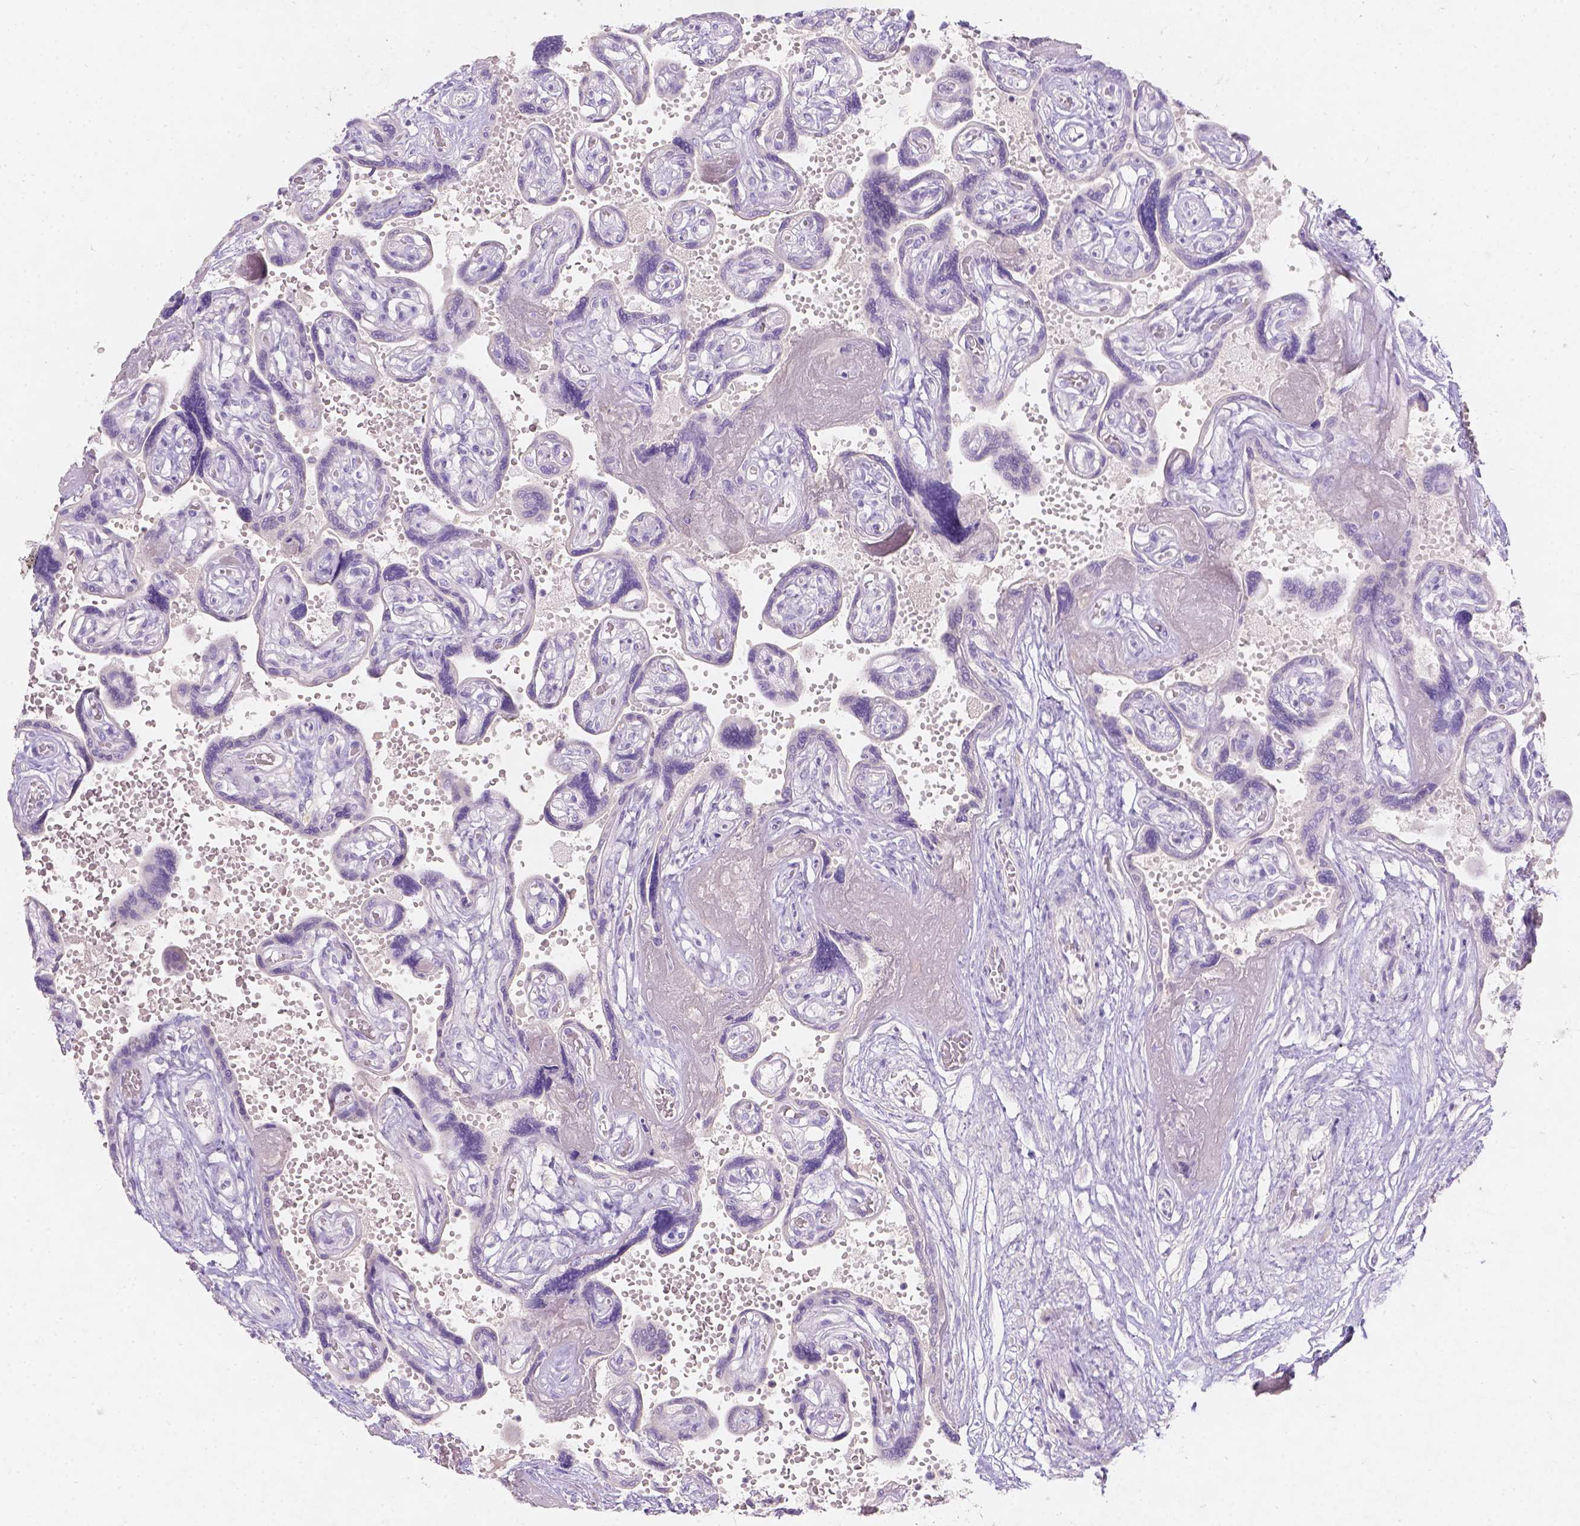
{"staining": {"intensity": "negative", "quantity": "none", "location": "none"}, "tissue": "placenta", "cell_type": "Decidual cells", "image_type": "normal", "snomed": [{"axis": "morphology", "description": "Normal tissue, NOS"}, {"axis": "topography", "description": "Placenta"}], "caption": "Photomicrograph shows no protein staining in decidual cells of normal placenta.", "gene": "GAL3ST2", "patient": {"sex": "female", "age": 32}}